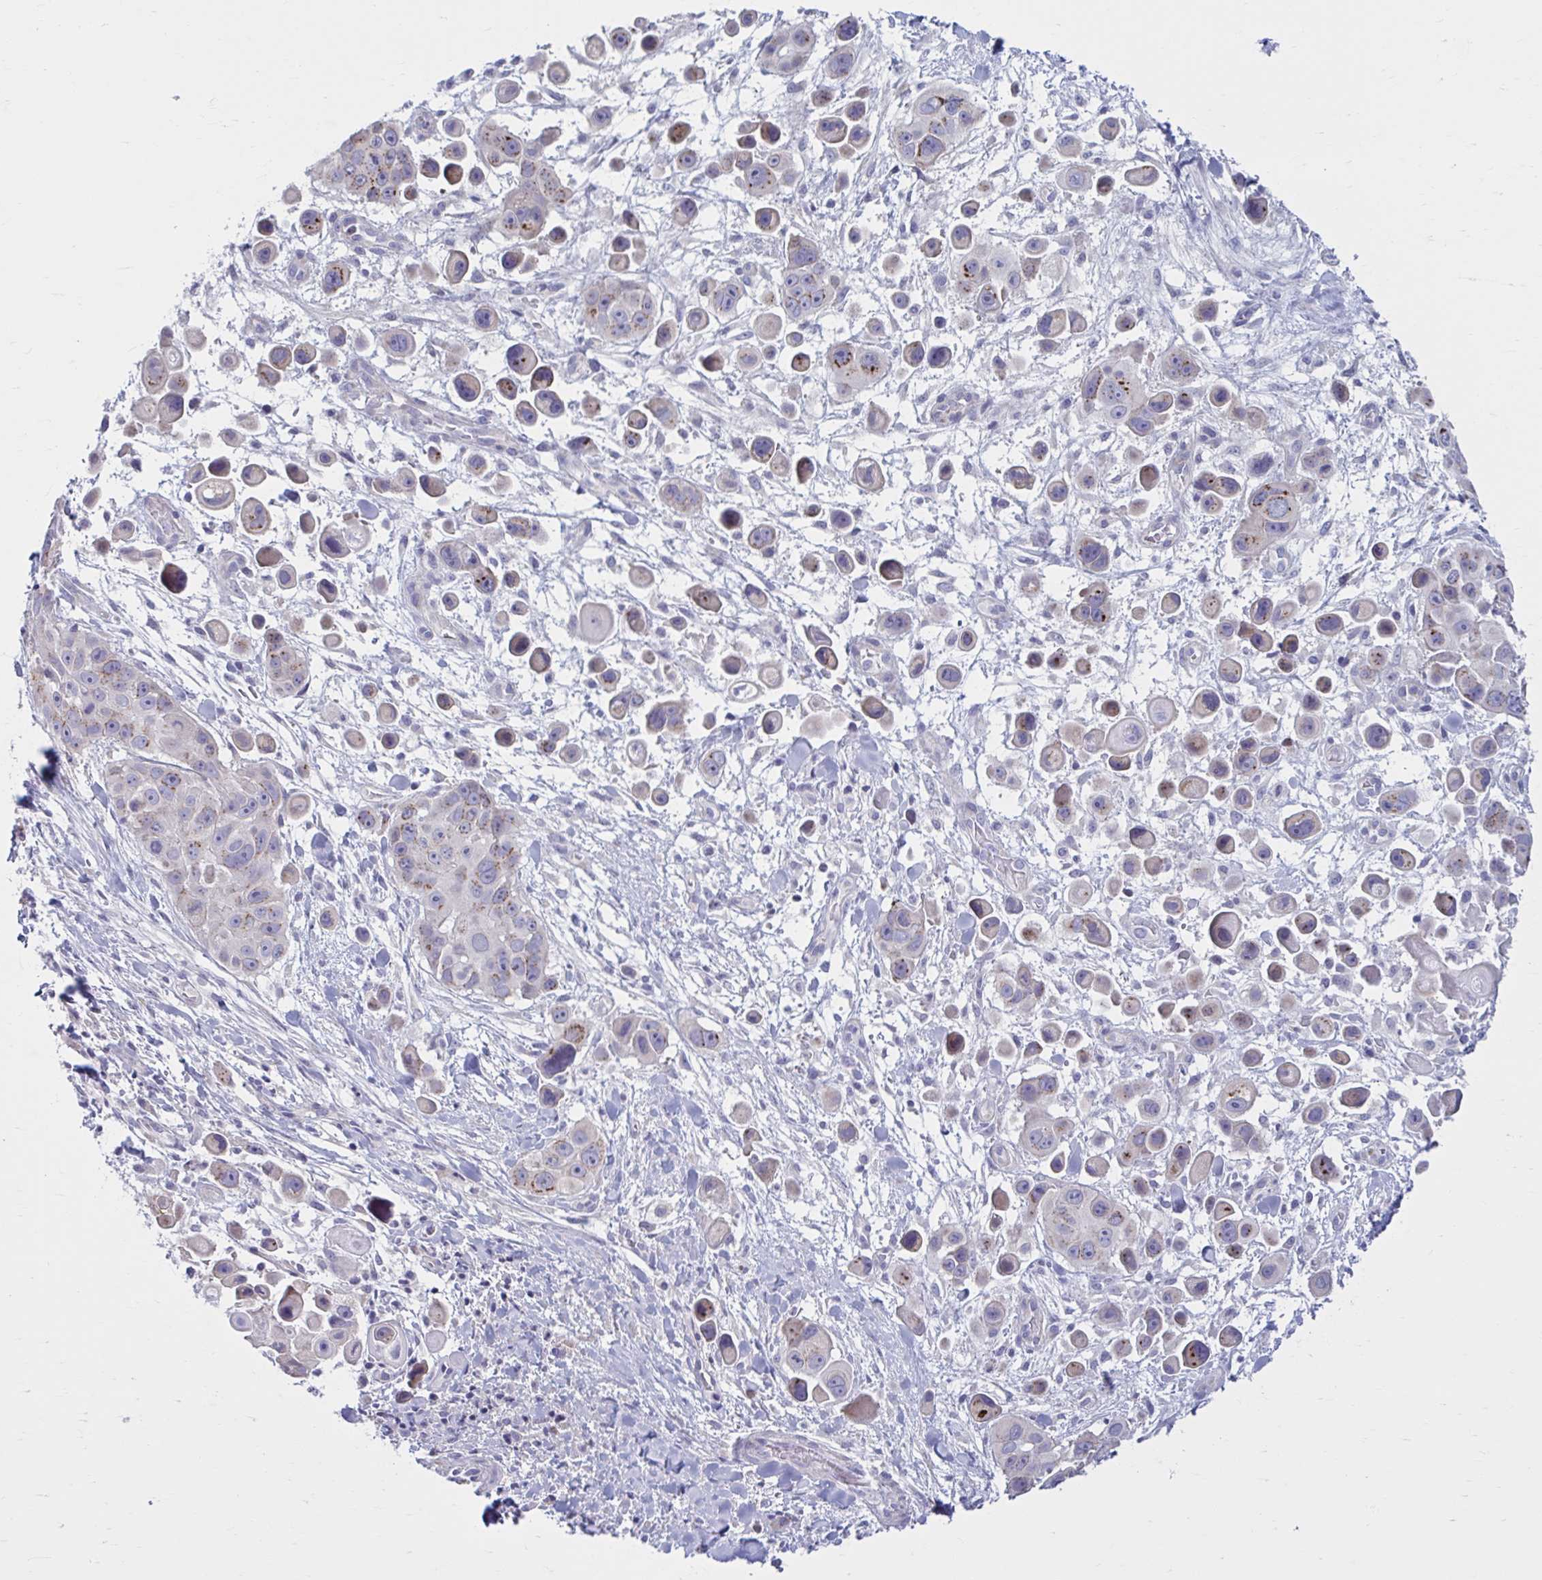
{"staining": {"intensity": "moderate", "quantity": "25%-75%", "location": "cytoplasmic/membranous"}, "tissue": "skin cancer", "cell_type": "Tumor cells", "image_type": "cancer", "snomed": [{"axis": "morphology", "description": "Squamous cell carcinoma, NOS"}, {"axis": "topography", "description": "Skin"}], "caption": "There is medium levels of moderate cytoplasmic/membranous staining in tumor cells of skin squamous cell carcinoma, as demonstrated by immunohistochemical staining (brown color).", "gene": "CHST3", "patient": {"sex": "male", "age": 67}}